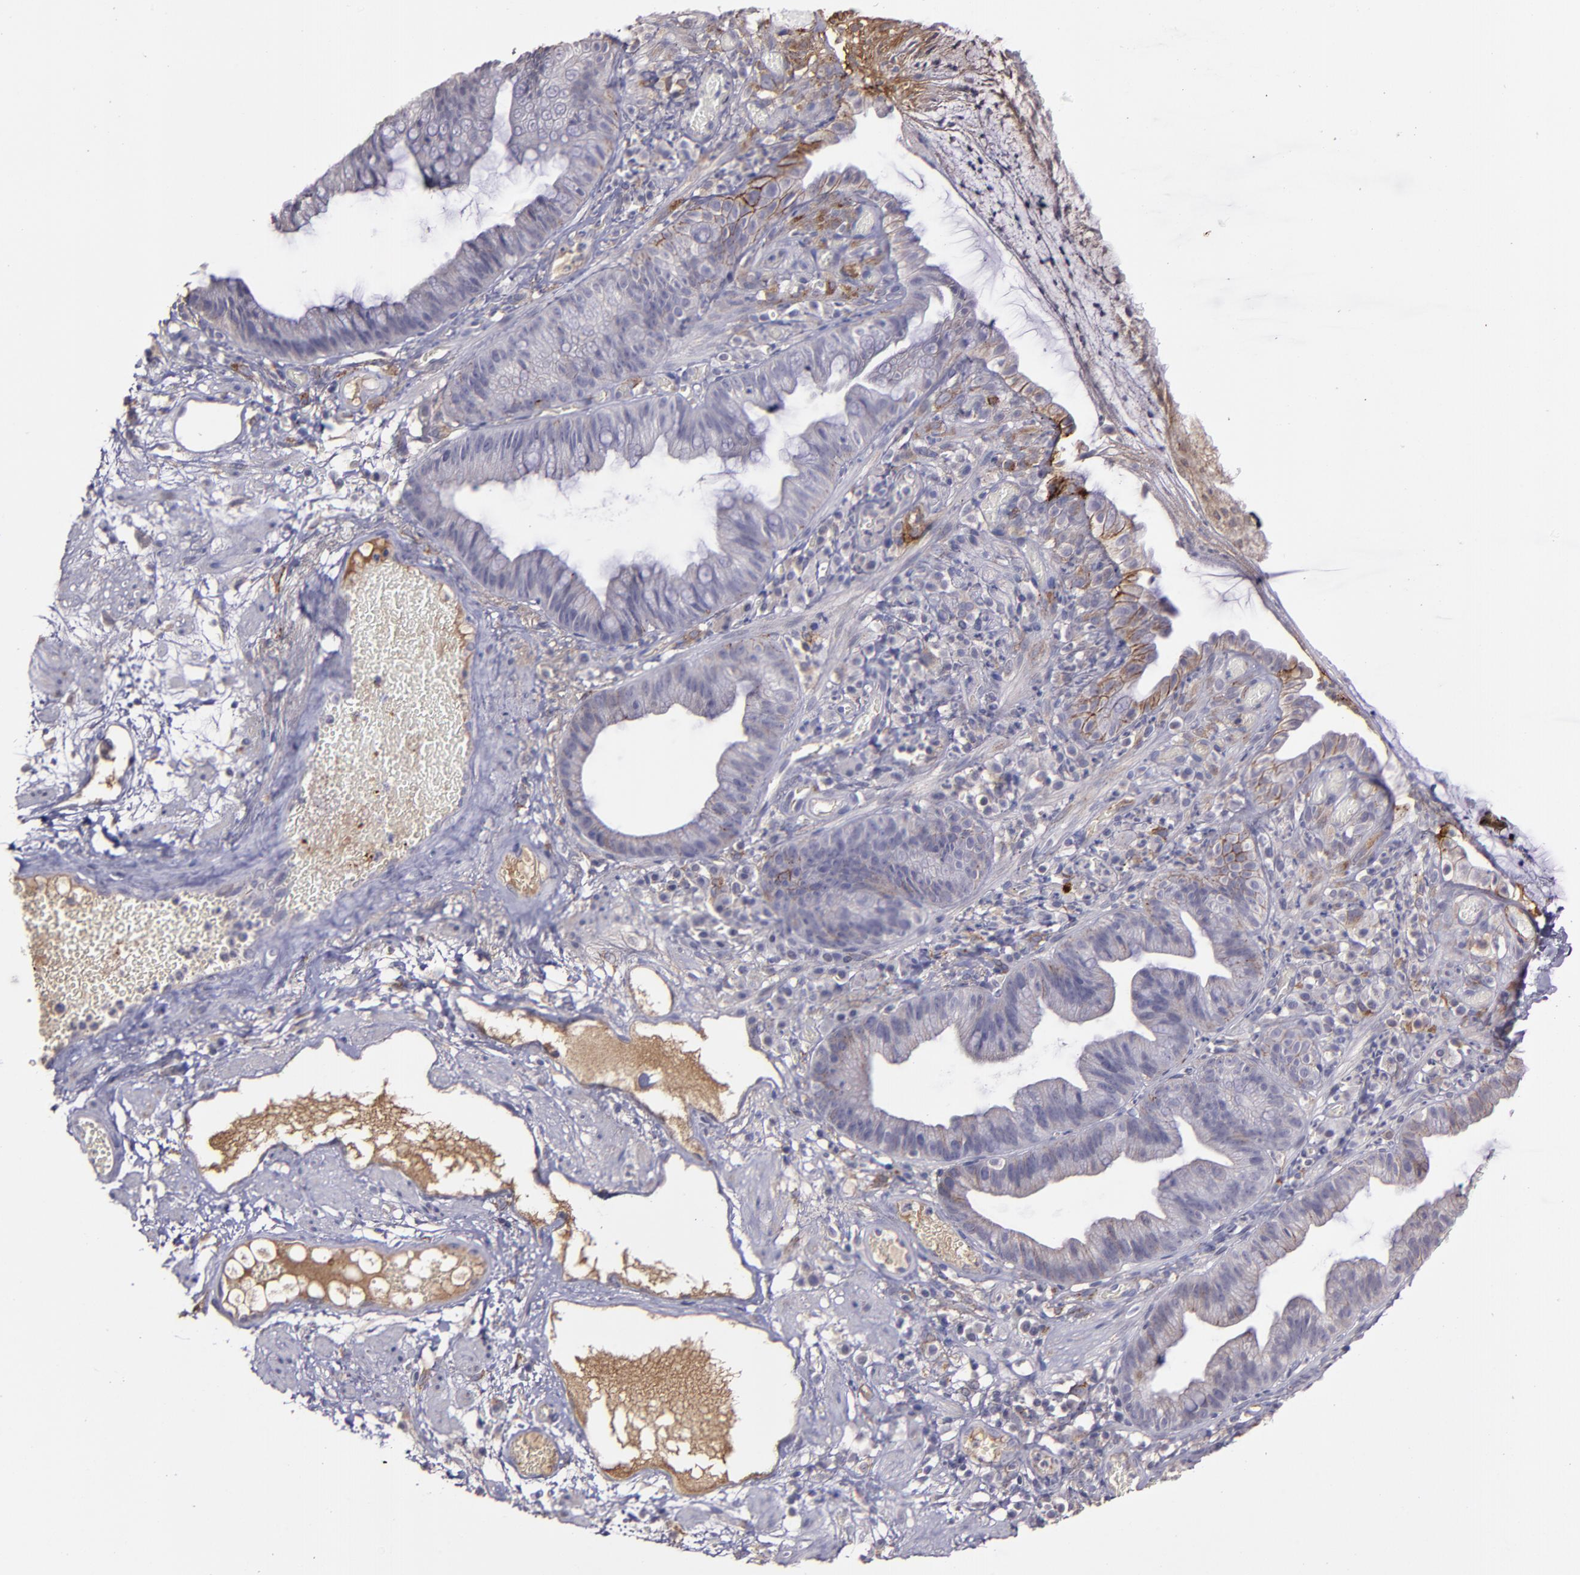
{"staining": {"intensity": "weak", "quantity": "<25%", "location": "cytoplasmic/membranous"}, "tissue": "skin", "cell_type": "Epidermal cells", "image_type": "normal", "snomed": [{"axis": "morphology", "description": "Normal tissue, NOS"}, {"axis": "morphology", "description": "Hemorrhoids"}, {"axis": "morphology", "description": "Inflammation, NOS"}, {"axis": "topography", "description": "Anal"}], "caption": "Human skin stained for a protein using IHC reveals no staining in epidermal cells.", "gene": "MASP1", "patient": {"sex": "male", "age": 60}}